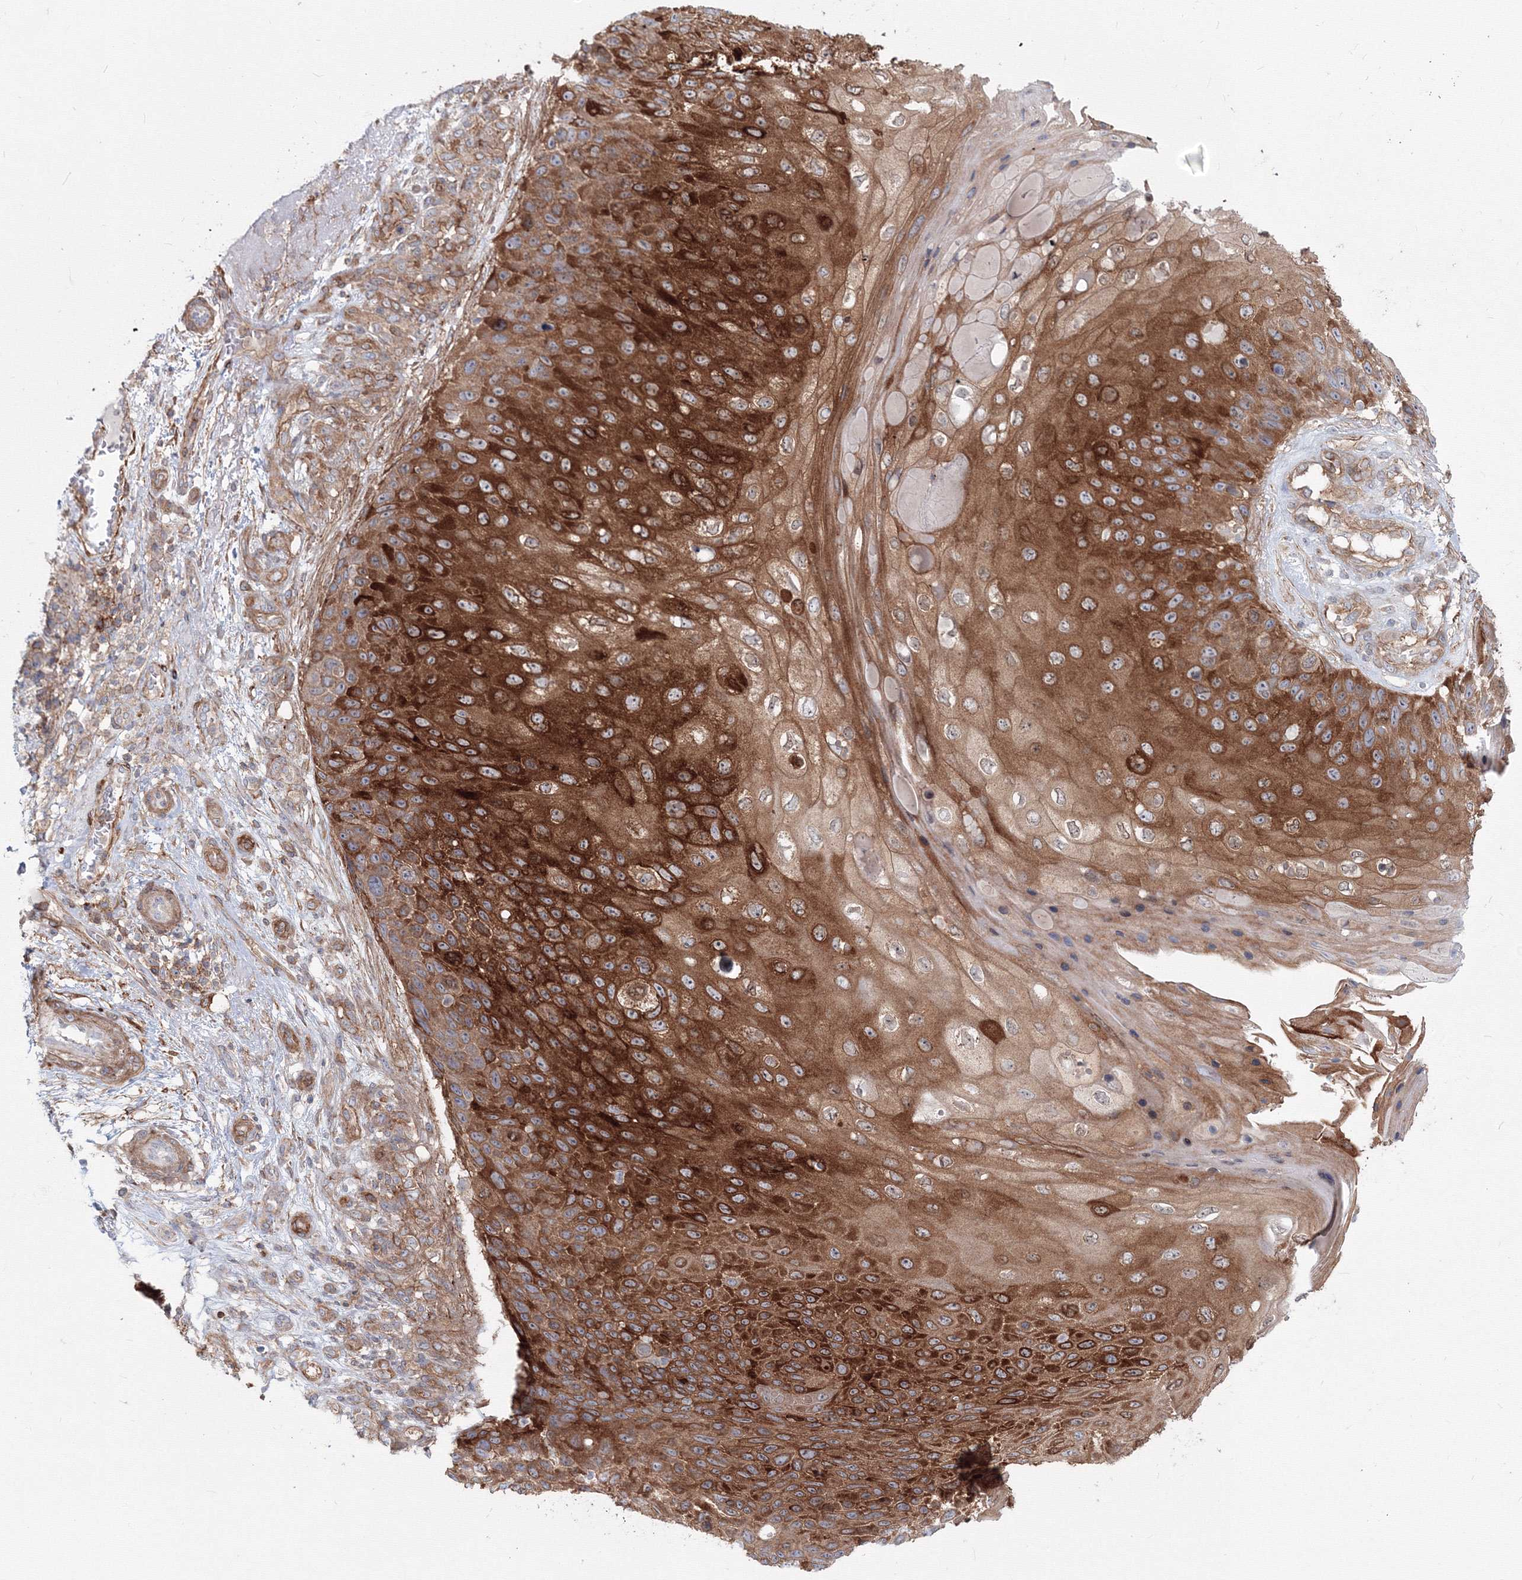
{"staining": {"intensity": "strong", "quantity": ">75%", "location": "cytoplasmic/membranous"}, "tissue": "skin cancer", "cell_type": "Tumor cells", "image_type": "cancer", "snomed": [{"axis": "morphology", "description": "Squamous cell carcinoma, NOS"}, {"axis": "topography", "description": "Skin"}], "caption": "Immunohistochemical staining of human skin squamous cell carcinoma shows high levels of strong cytoplasmic/membranous protein positivity in approximately >75% of tumor cells.", "gene": "SH3PXD2A", "patient": {"sex": "female", "age": 88}}